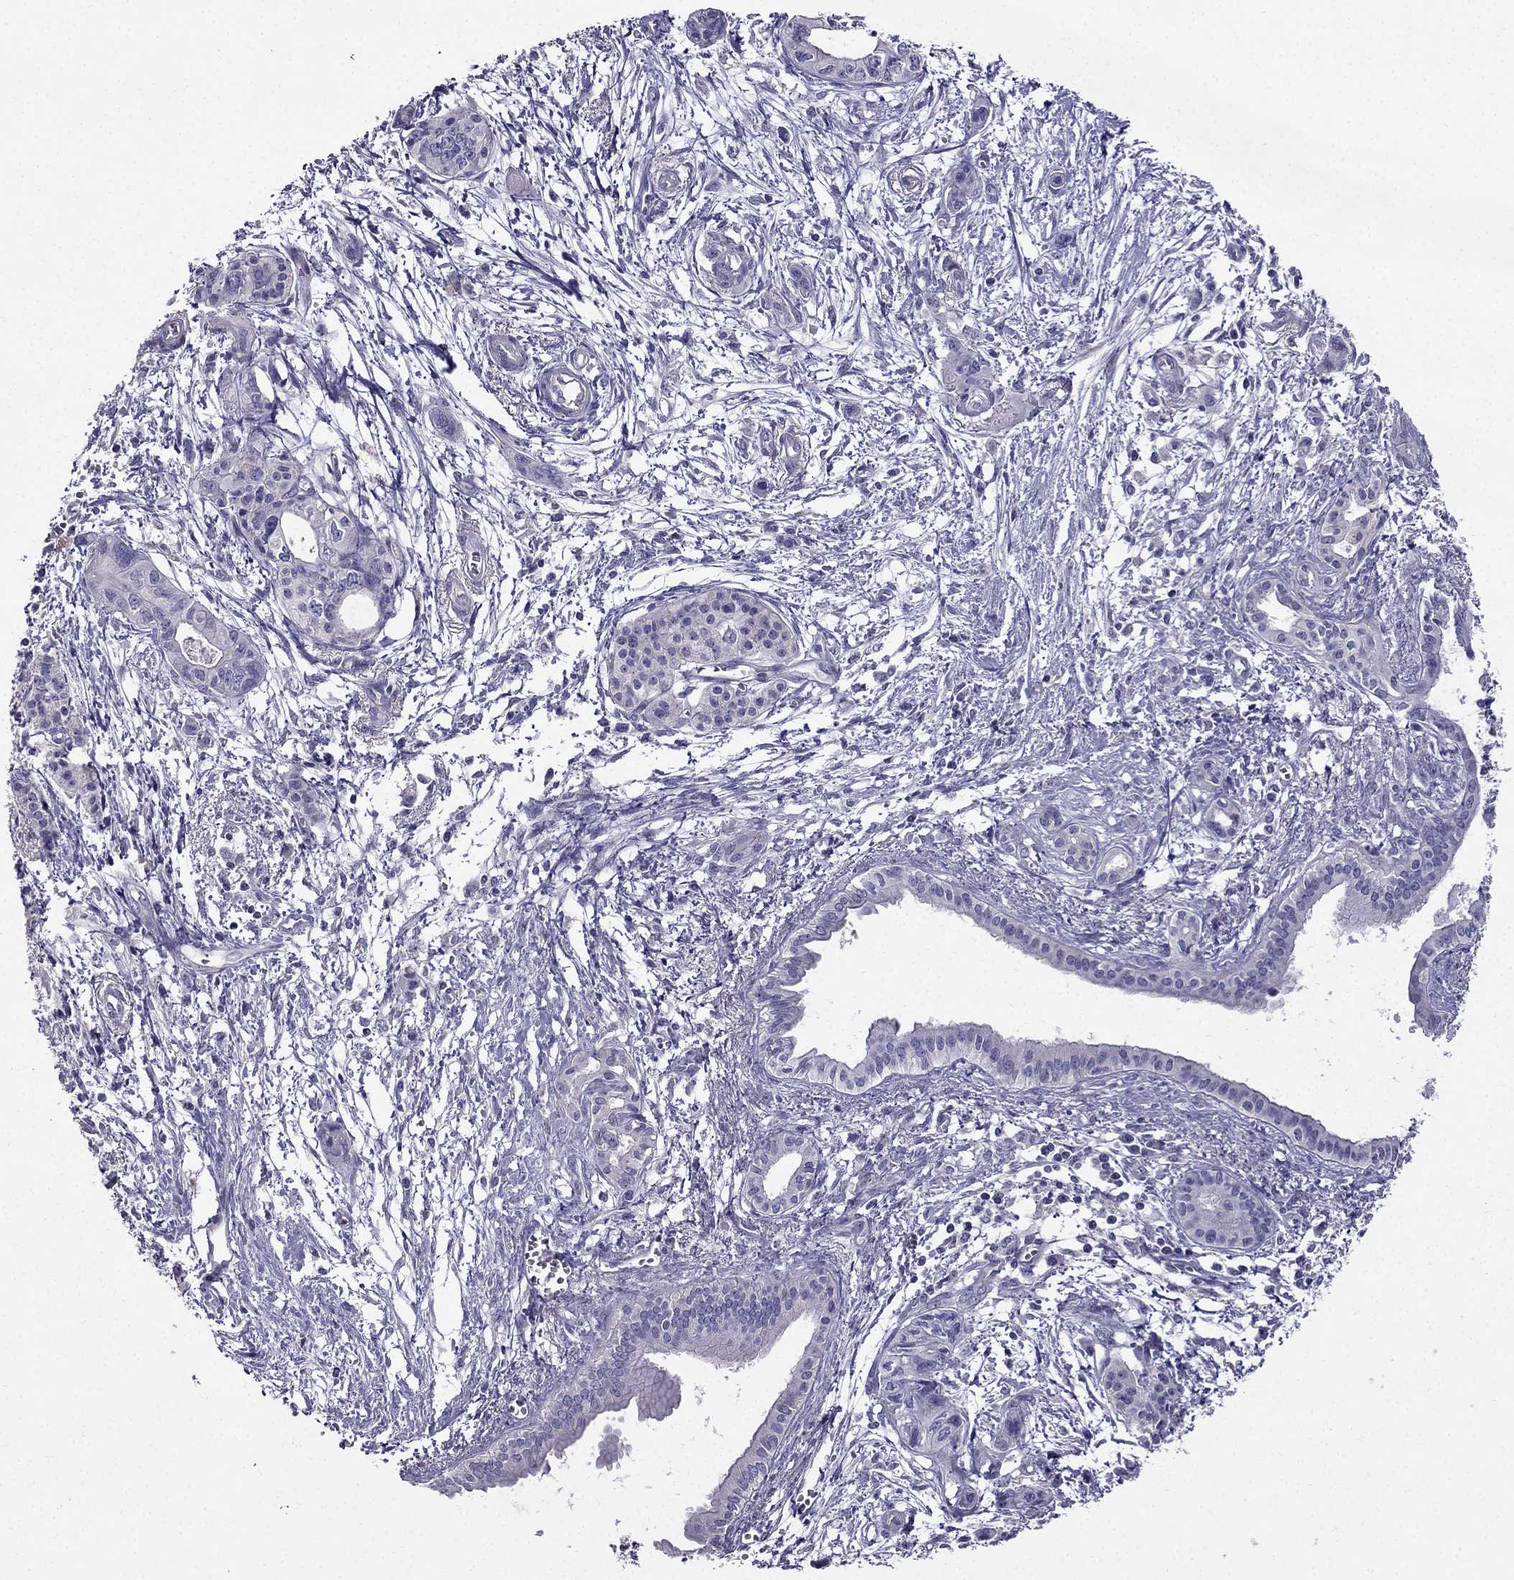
{"staining": {"intensity": "negative", "quantity": "none", "location": "none"}, "tissue": "pancreatic cancer", "cell_type": "Tumor cells", "image_type": "cancer", "snomed": [{"axis": "morphology", "description": "Adenocarcinoma, NOS"}, {"axis": "topography", "description": "Pancreas"}], "caption": "The micrograph reveals no staining of tumor cells in pancreatic cancer.", "gene": "AS3MT", "patient": {"sex": "female", "age": 76}}